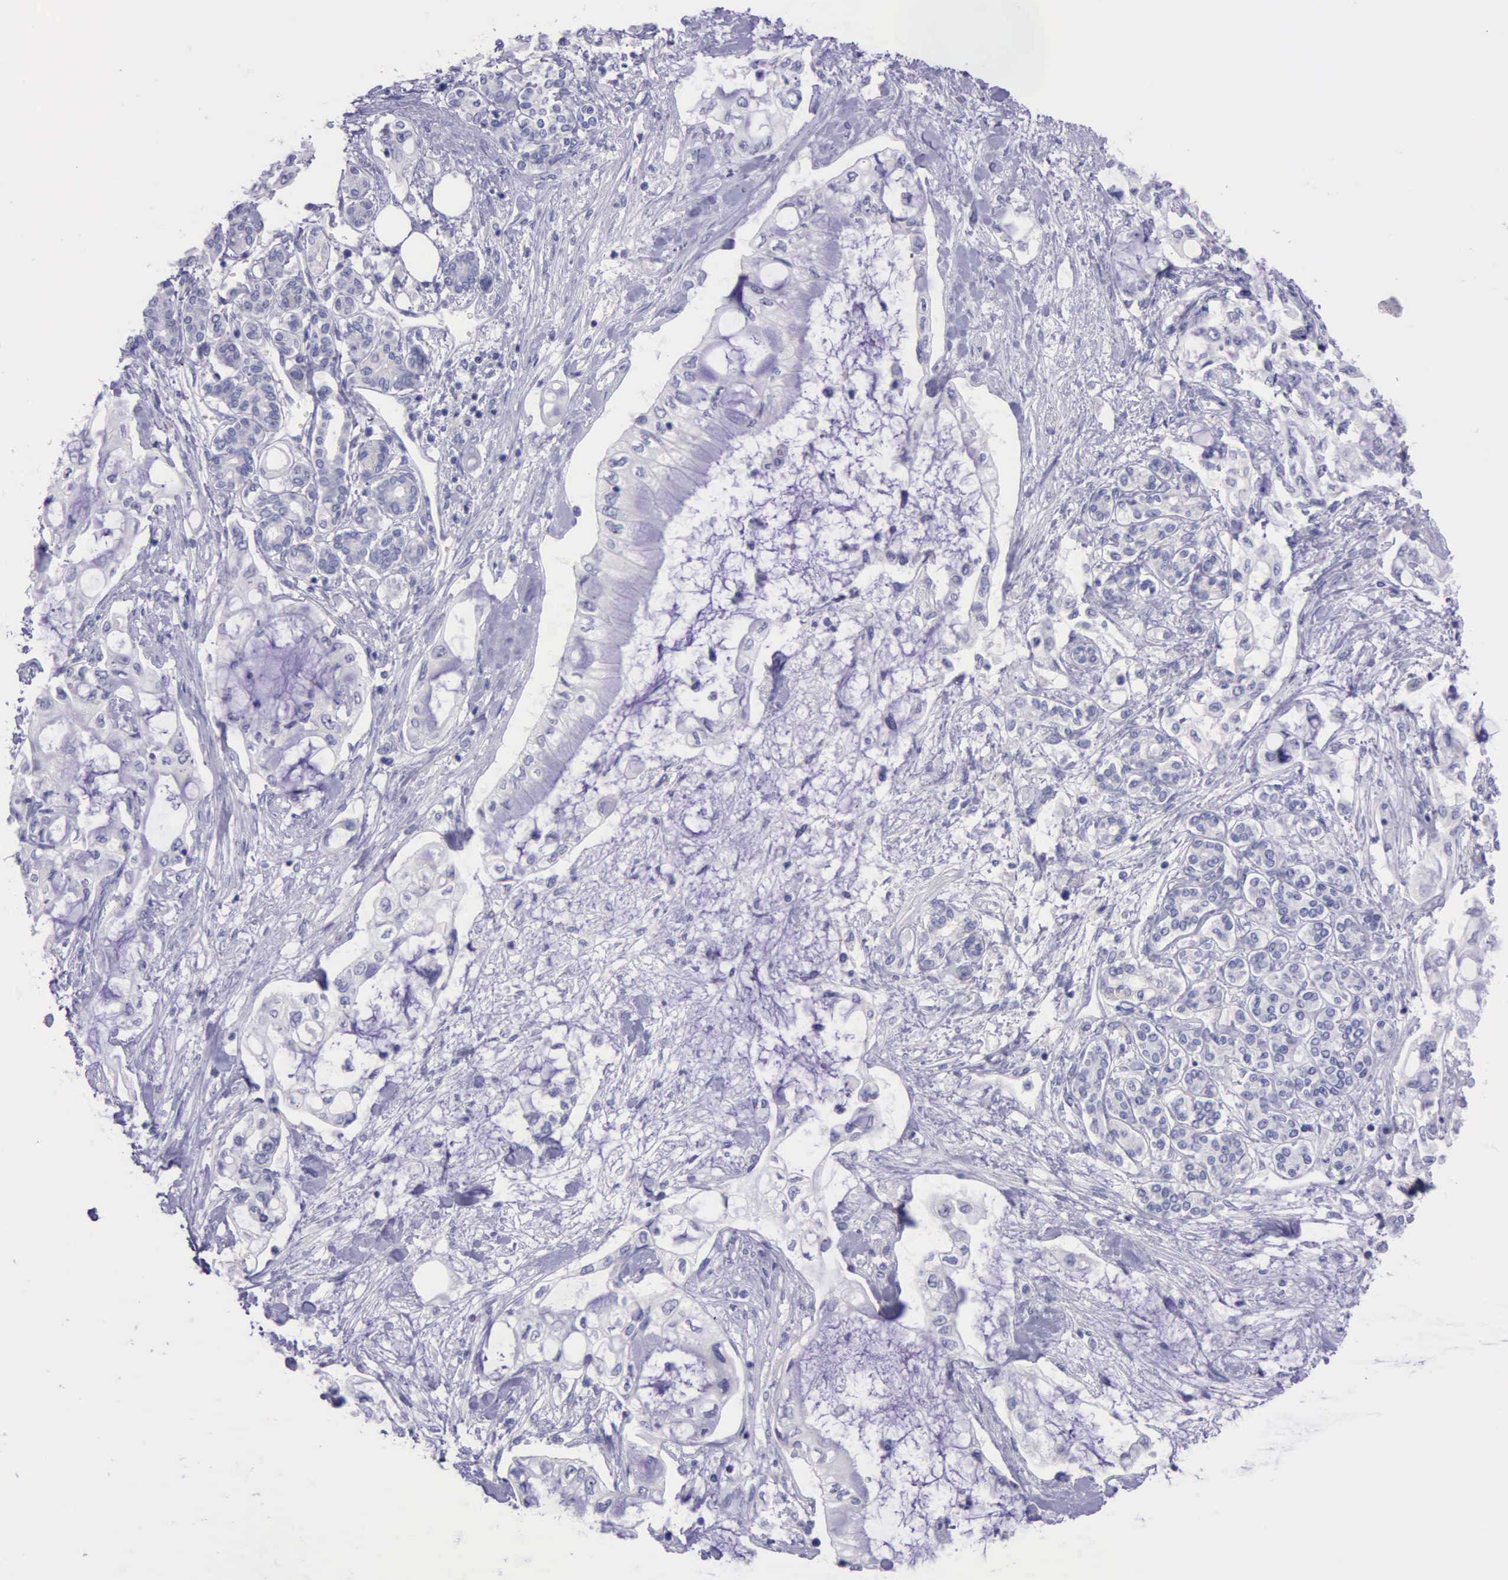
{"staining": {"intensity": "negative", "quantity": "none", "location": "none"}, "tissue": "pancreatic cancer", "cell_type": "Tumor cells", "image_type": "cancer", "snomed": [{"axis": "morphology", "description": "Adenocarcinoma, NOS"}, {"axis": "topography", "description": "Pancreas"}], "caption": "Immunohistochemistry of human pancreatic cancer exhibits no staining in tumor cells.", "gene": "LRFN5", "patient": {"sex": "female", "age": 70}}